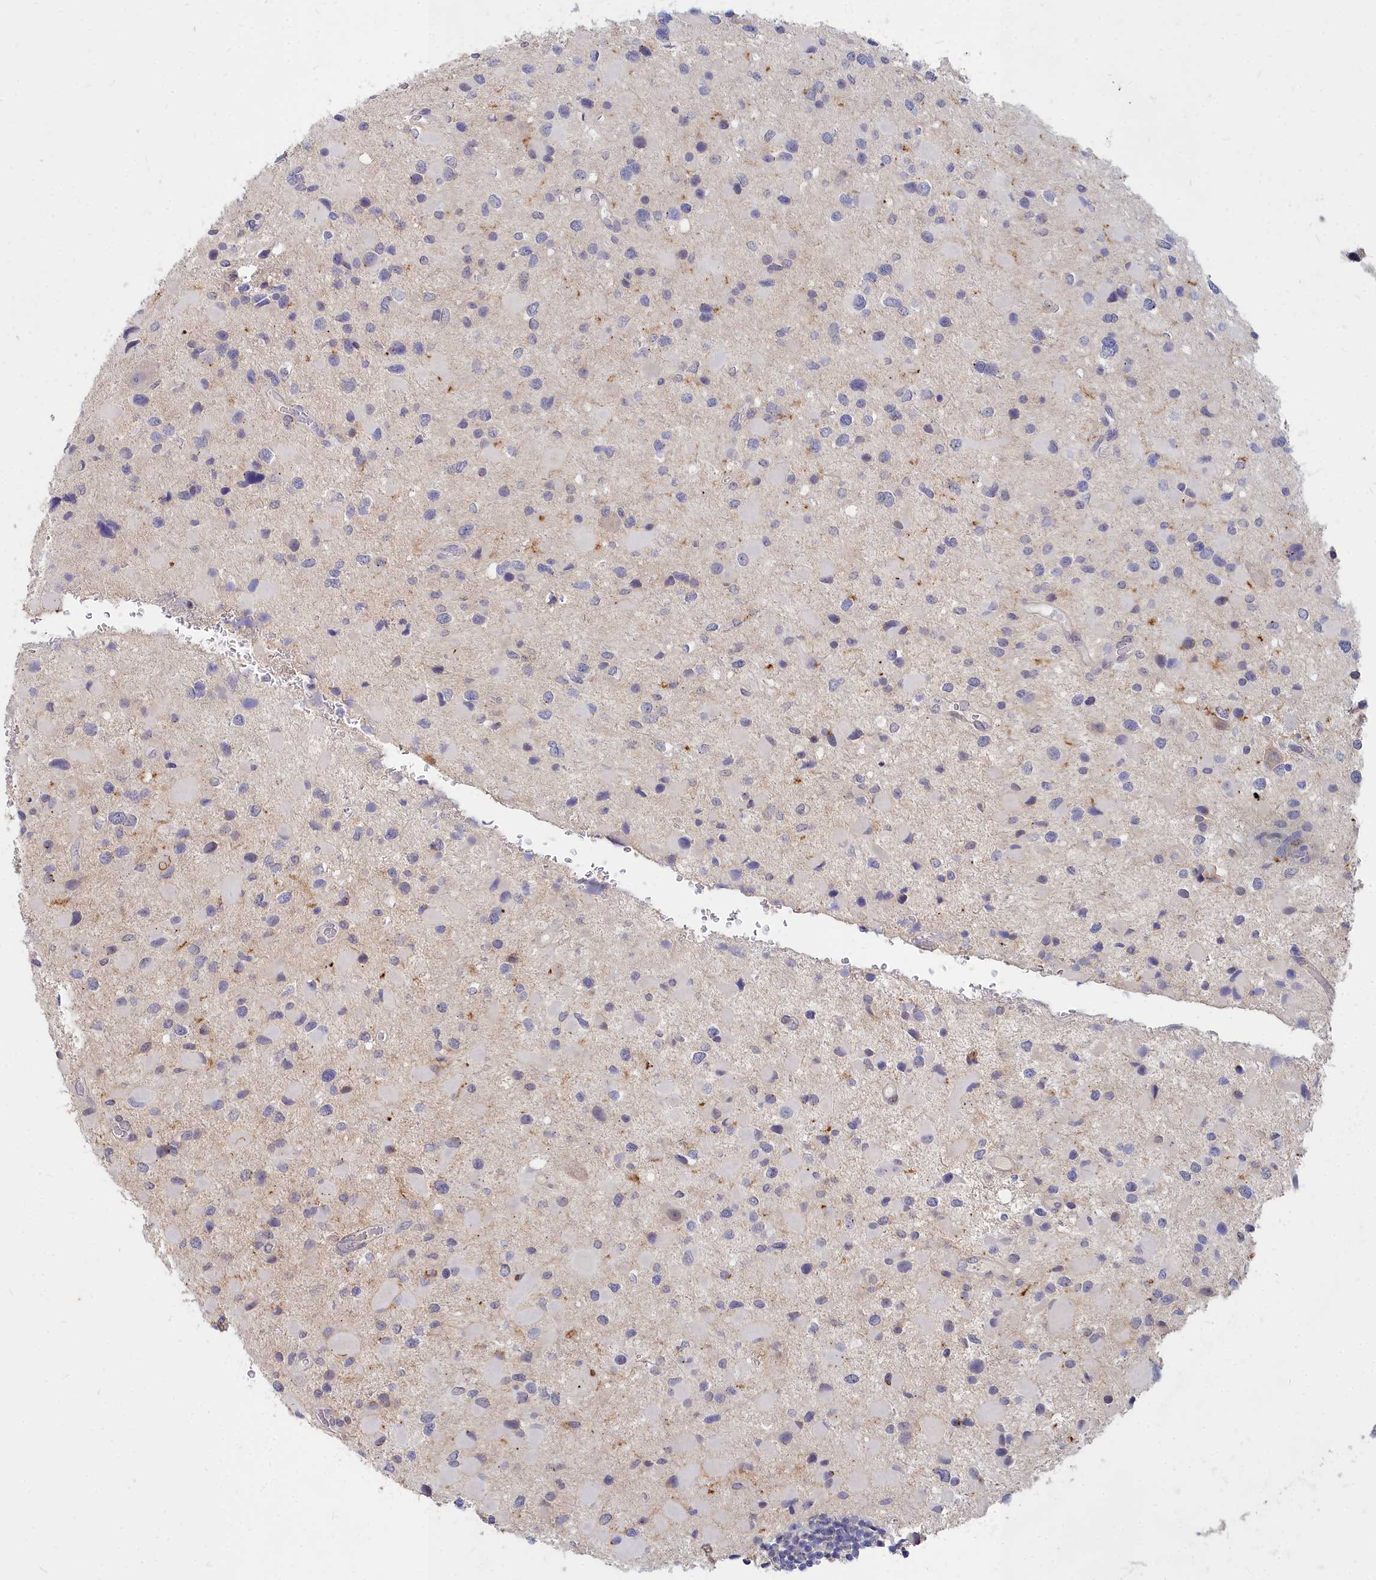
{"staining": {"intensity": "negative", "quantity": "none", "location": "none"}, "tissue": "glioma", "cell_type": "Tumor cells", "image_type": "cancer", "snomed": [{"axis": "morphology", "description": "Glioma, malignant, Low grade"}, {"axis": "topography", "description": "Brain"}], "caption": "Immunohistochemistry (IHC) photomicrograph of human glioma stained for a protein (brown), which displays no positivity in tumor cells. (DAB (3,3'-diaminobenzidine) immunohistochemistry visualized using brightfield microscopy, high magnification).", "gene": "NOXA1", "patient": {"sex": "female", "age": 32}}